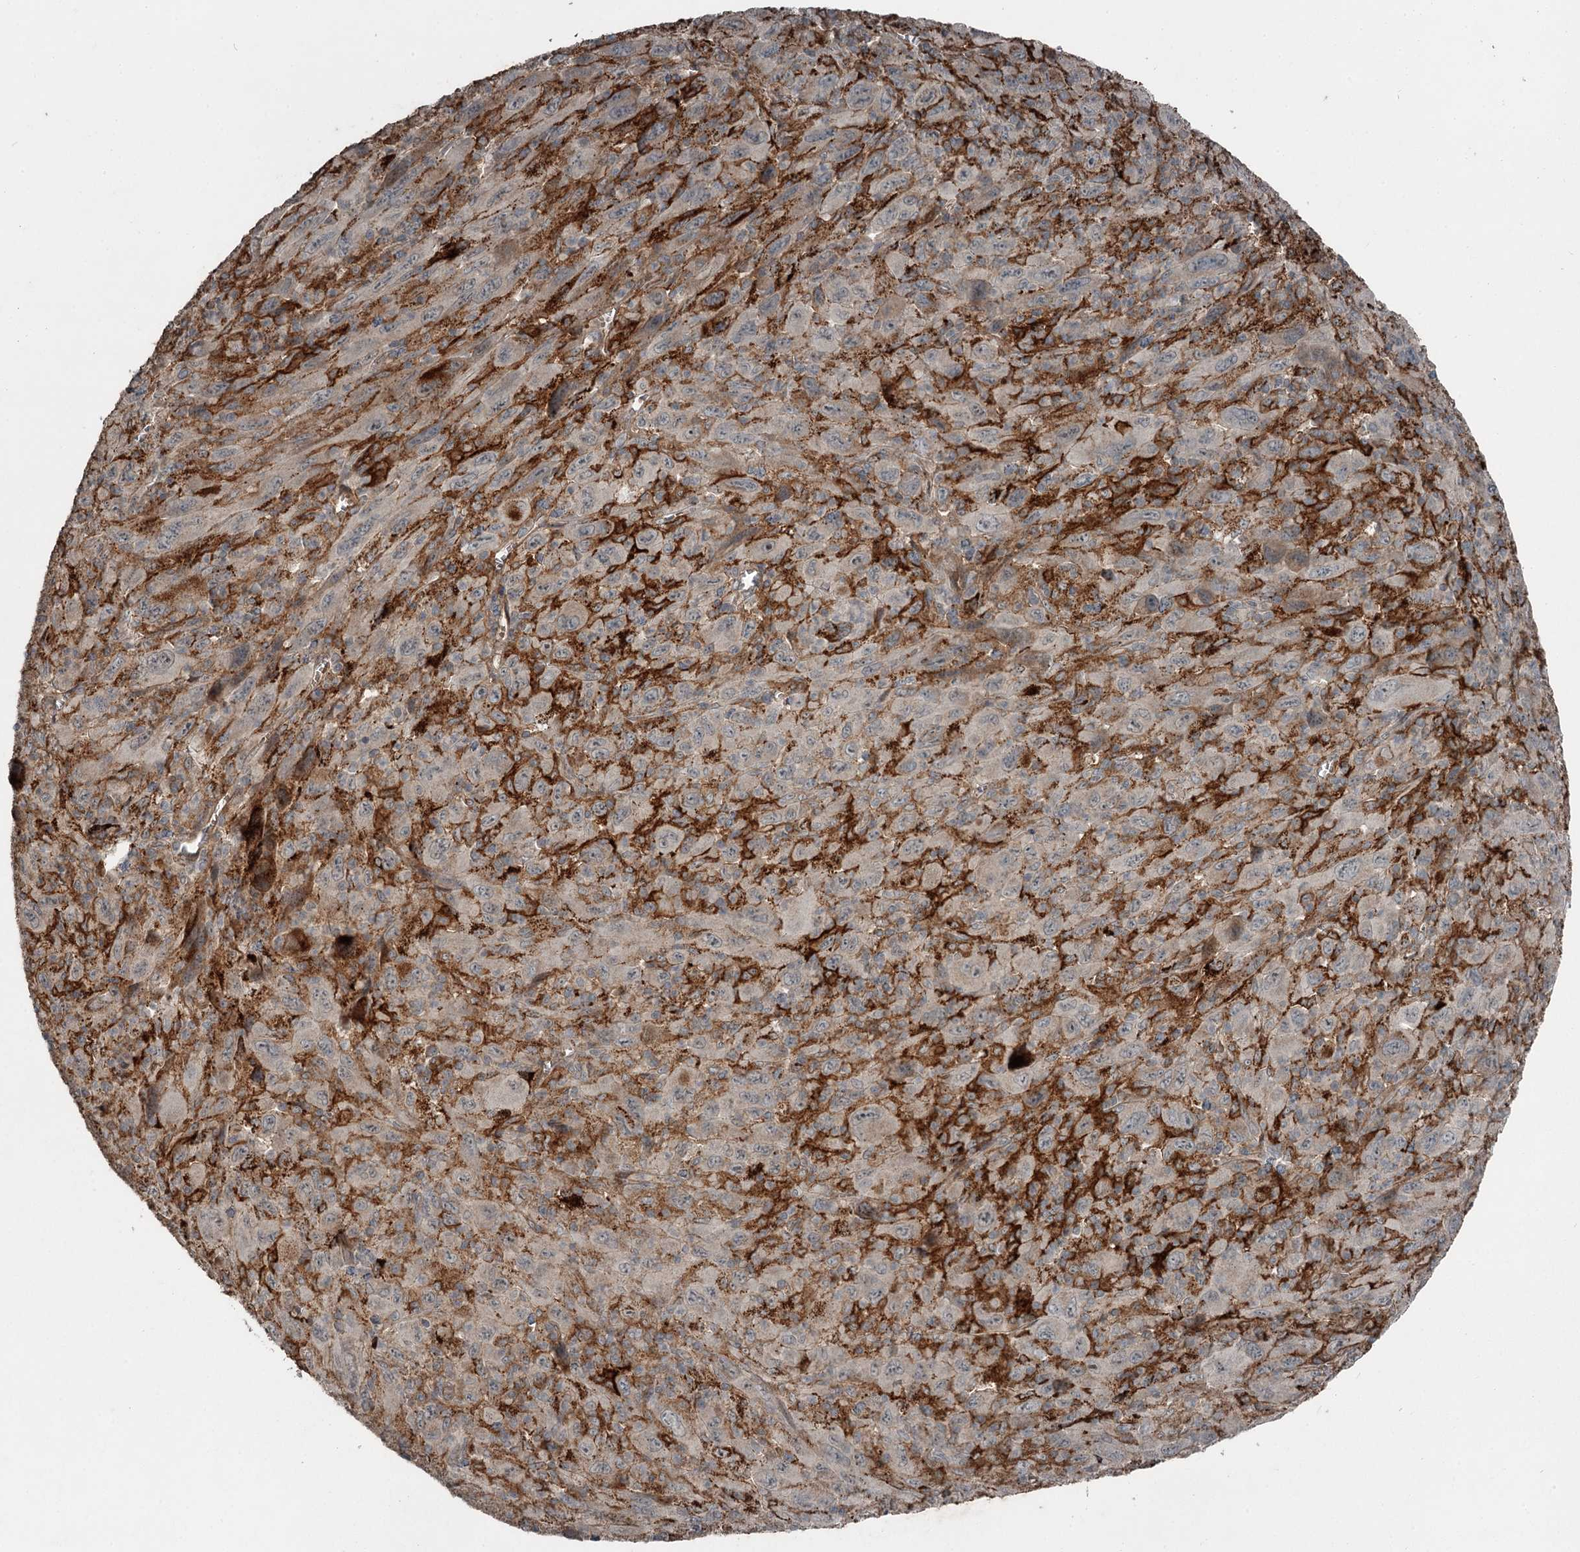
{"staining": {"intensity": "weak", "quantity": "25%-75%", "location": "cytoplasmic/membranous"}, "tissue": "melanoma", "cell_type": "Tumor cells", "image_type": "cancer", "snomed": [{"axis": "morphology", "description": "Malignant melanoma, Metastatic site"}, {"axis": "topography", "description": "Skin"}], "caption": "A brown stain highlights weak cytoplasmic/membranous expression of a protein in human melanoma tumor cells.", "gene": "SLC39A8", "patient": {"sex": "female", "age": 56}}